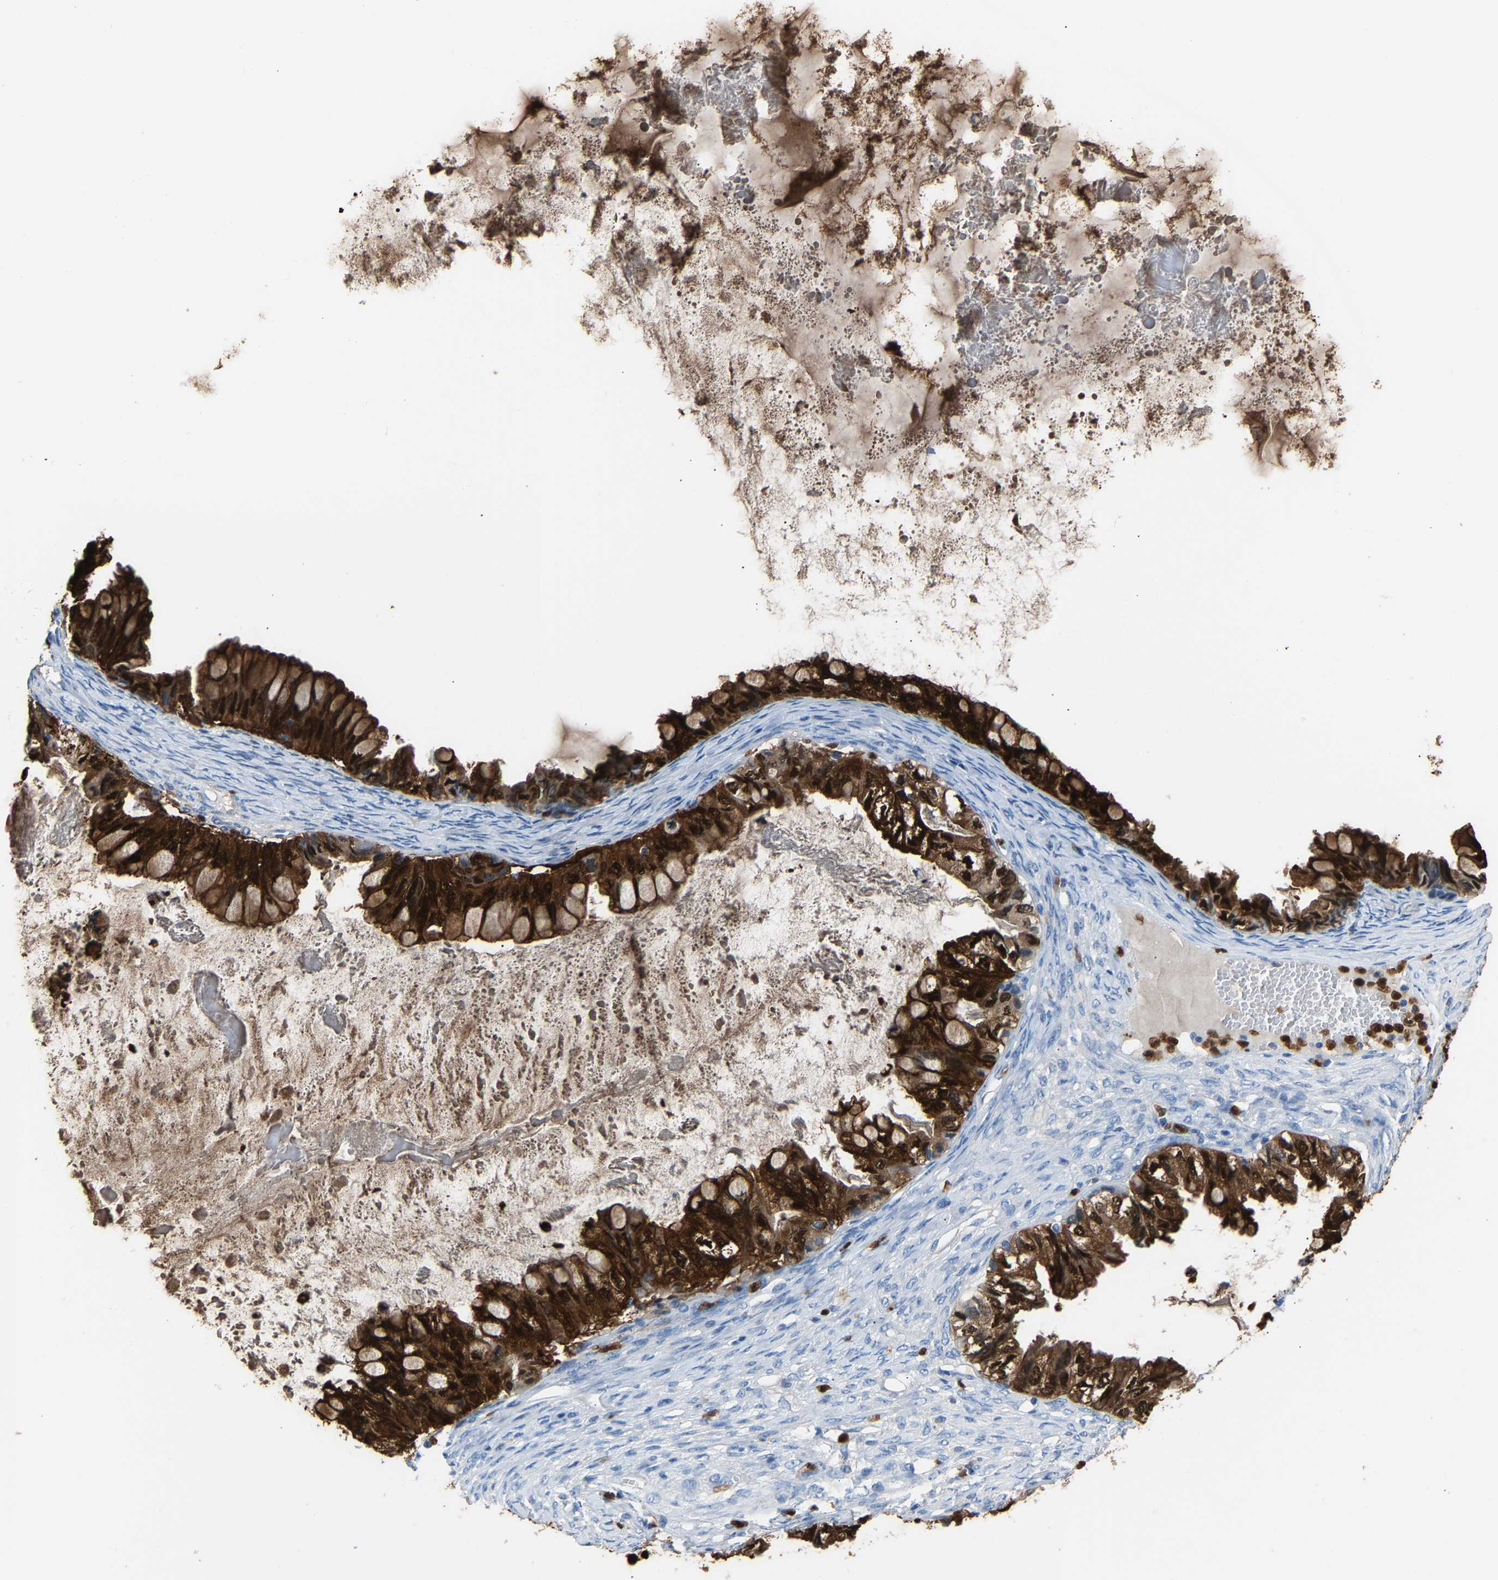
{"staining": {"intensity": "strong", "quantity": ">75%", "location": "cytoplasmic/membranous,nuclear"}, "tissue": "ovarian cancer", "cell_type": "Tumor cells", "image_type": "cancer", "snomed": [{"axis": "morphology", "description": "Cystadenocarcinoma, mucinous, NOS"}, {"axis": "topography", "description": "Ovary"}], "caption": "A high-resolution micrograph shows IHC staining of ovarian cancer (mucinous cystadenocarcinoma), which shows strong cytoplasmic/membranous and nuclear positivity in approximately >75% of tumor cells.", "gene": "S100P", "patient": {"sex": "female", "age": 80}}